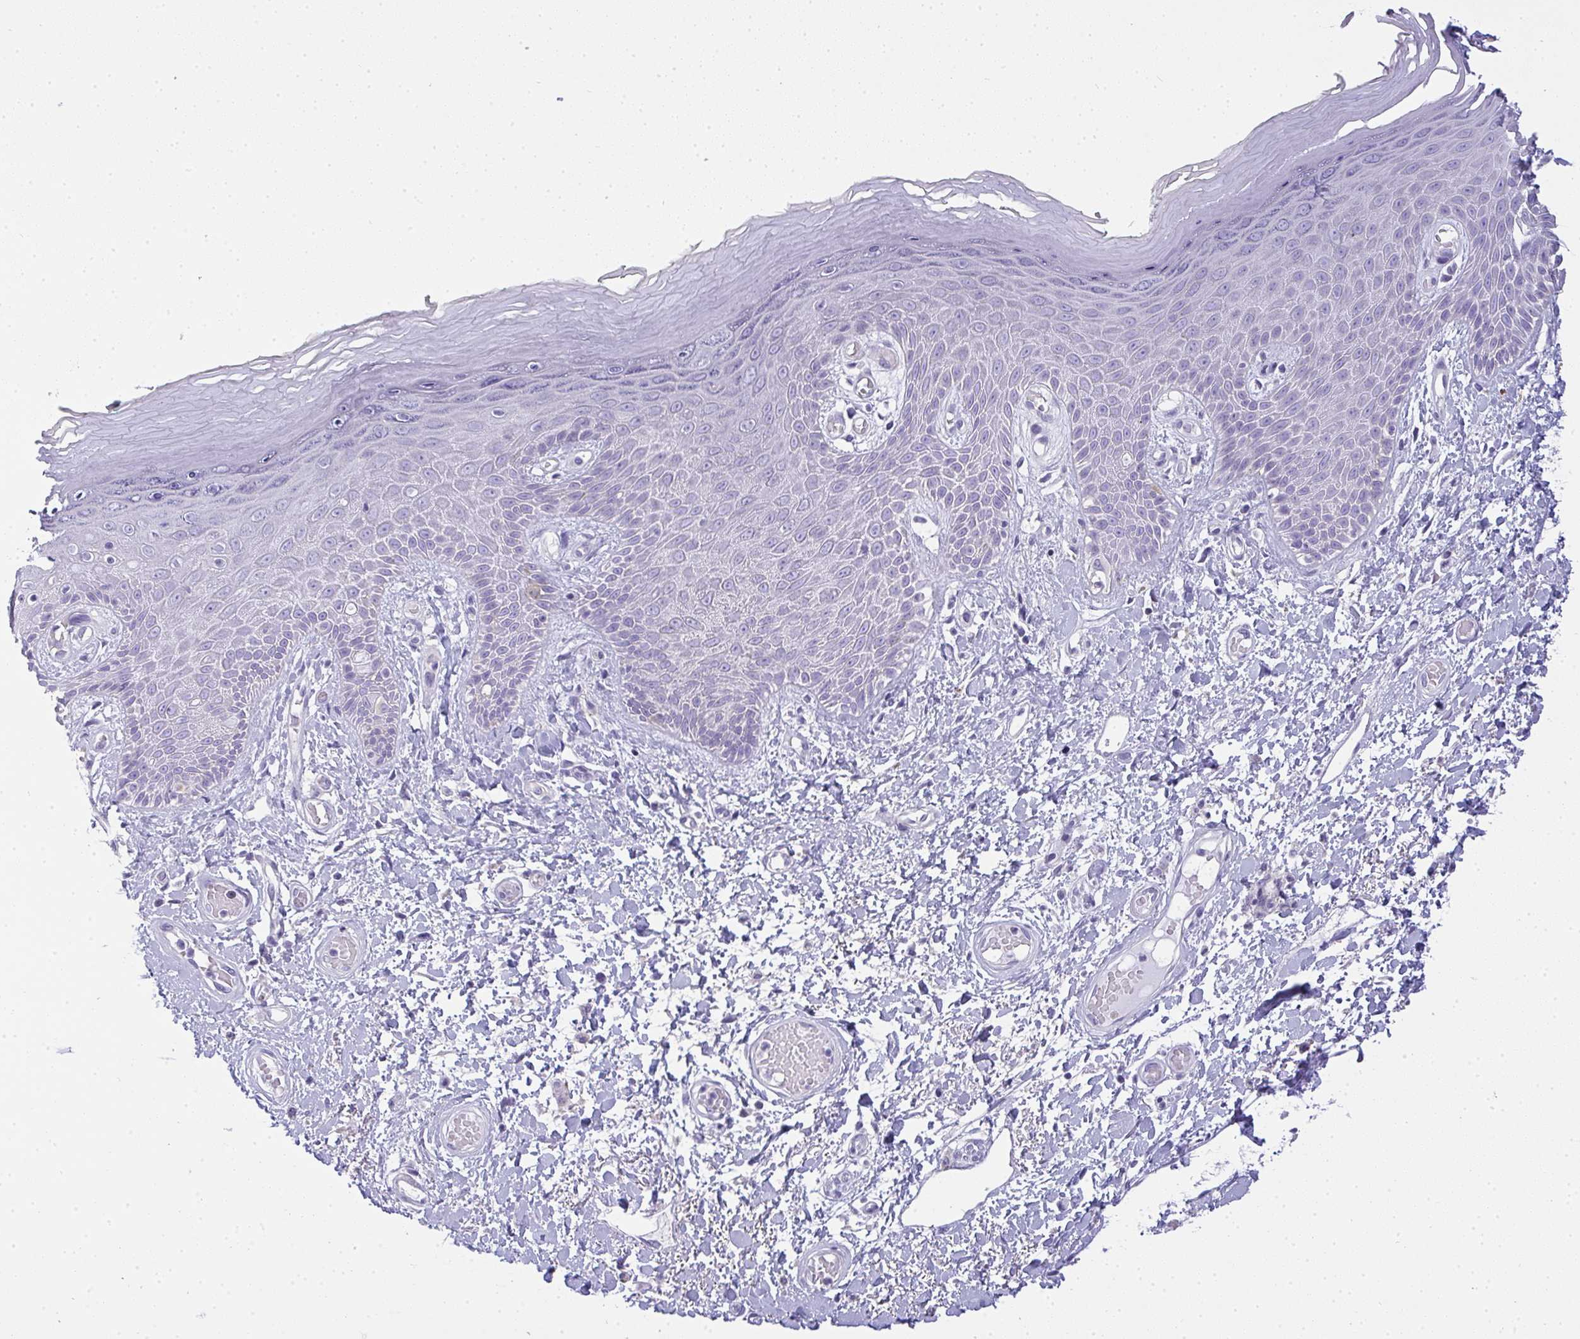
{"staining": {"intensity": "negative", "quantity": "none", "location": "none"}, "tissue": "skin", "cell_type": "Epidermal cells", "image_type": "normal", "snomed": [{"axis": "morphology", "description": "Normal tissue, NOS"}, {"axis": "topography", "description": "Anal"}, {"axis": "topography", "description": "Peripheral nerve tissue"}], "caption": "High power microscopy histopathology image of an IHC micrograph of unremarkable skin, revealing no significant expression in epidermal cells. (Immunohistochemistry, brightfield microscopy, high magnification).", "gene": "GSDMB", "patient": {"sex": "male", "age": 78}}